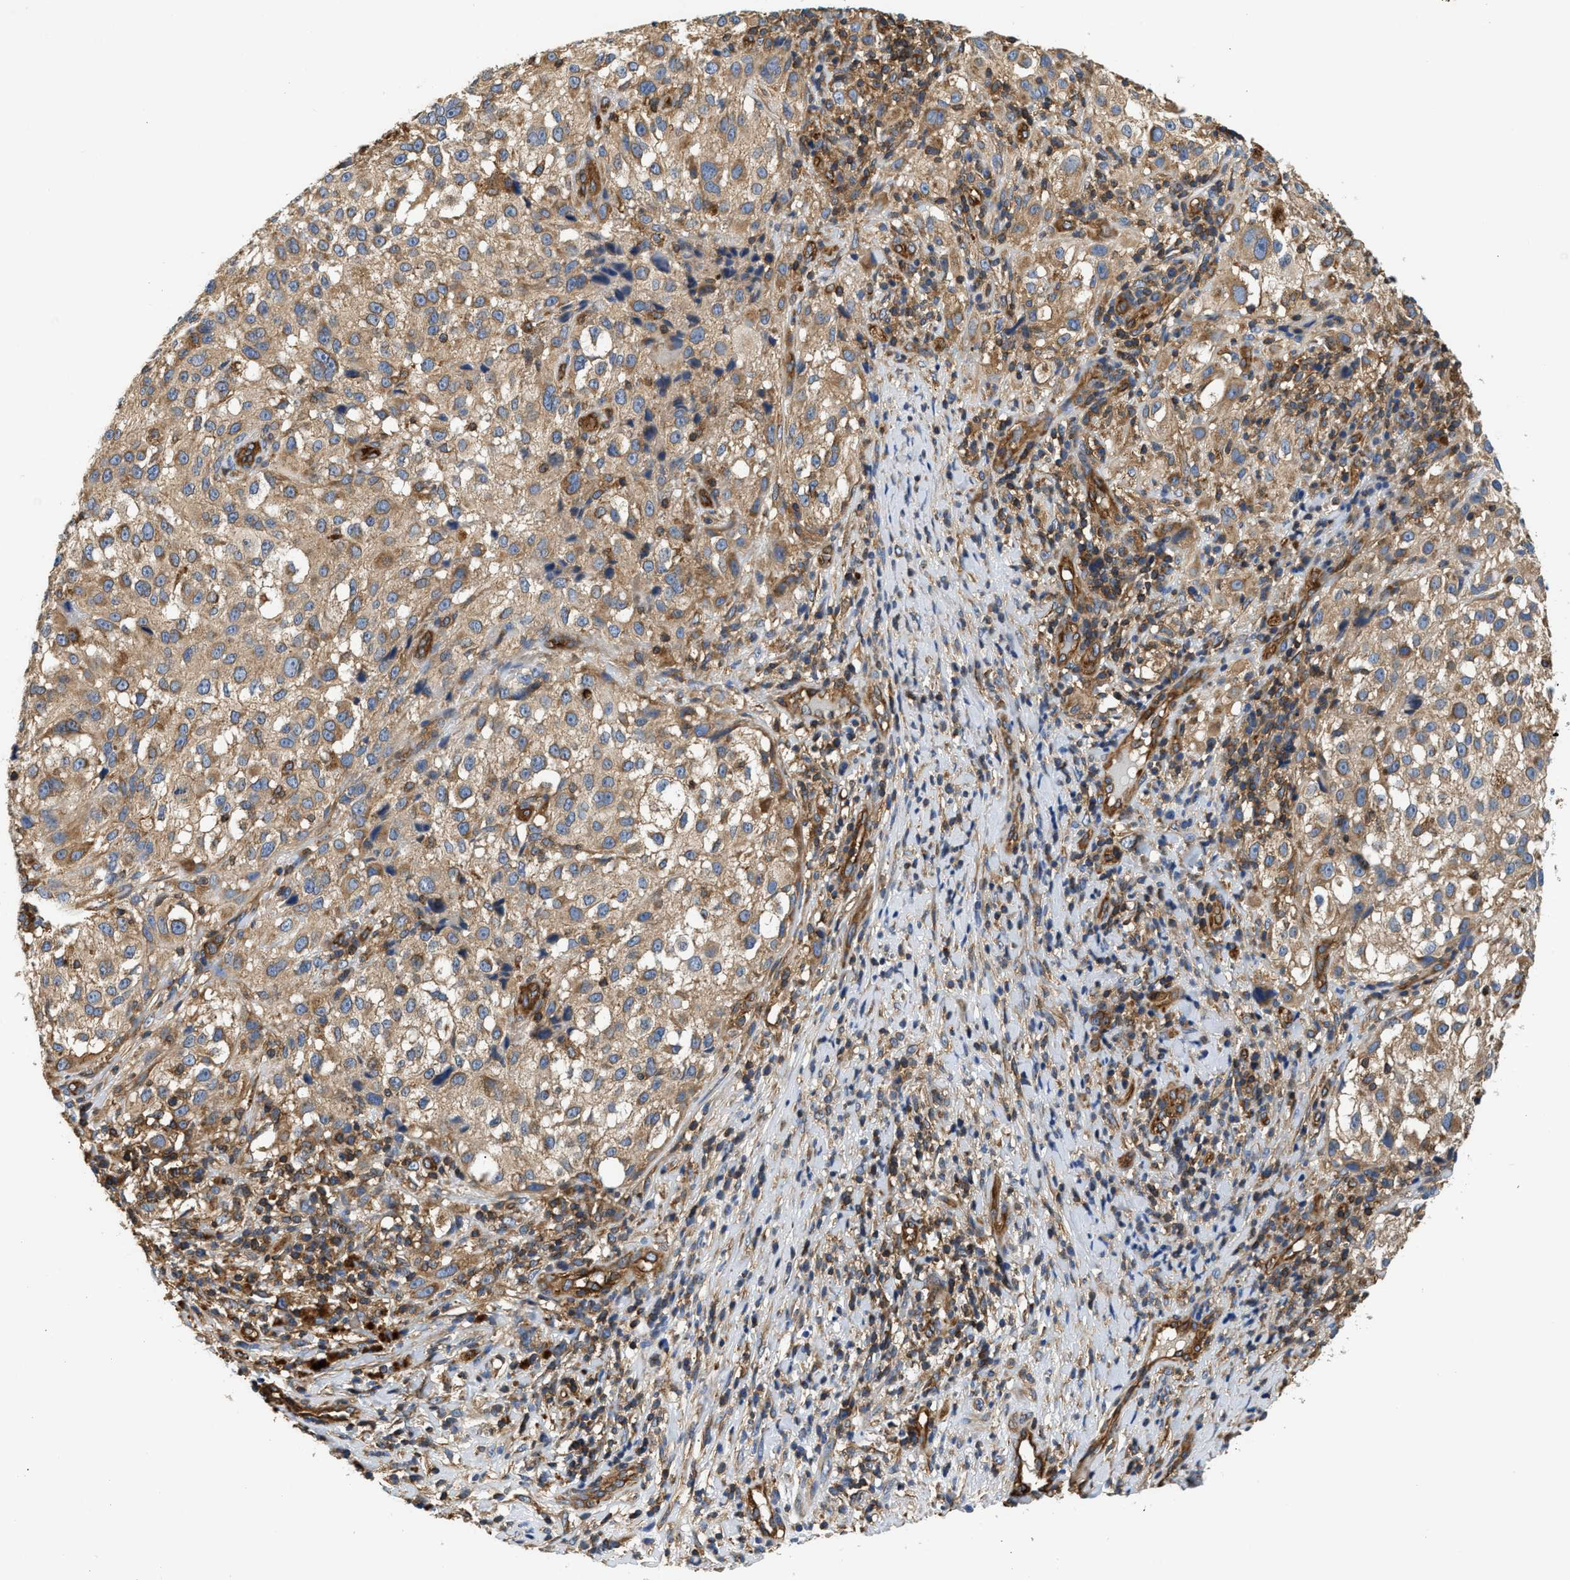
{"staining": {"intensity": "moderate", "quantity": ">75%", "location": "cytoplasmic/membranous"}, "tissue": "melanoma", "cell_type": "Tumor cells", "image_type": "cancer", "snomed": [{"axis": "morphology", "description": "Necrosis, NOS"}, {"axis": "morphology", "description": "Malignant melanoma, NOS"}, {"axis": "topography", "description": "Skin"}], "caption": "An immunohistochemistry (IHC) photomicrograph of tumor tissue is shown. Protein staining in brown shows moderate cytoplasmic/membranous positivity in malignant melanoma within tumor cells. (brown staining indicates protein expression, while blue staining denotes nuclei).", "gene": "SAMD9L", "patient": {"sex": "female", "age": 87}}